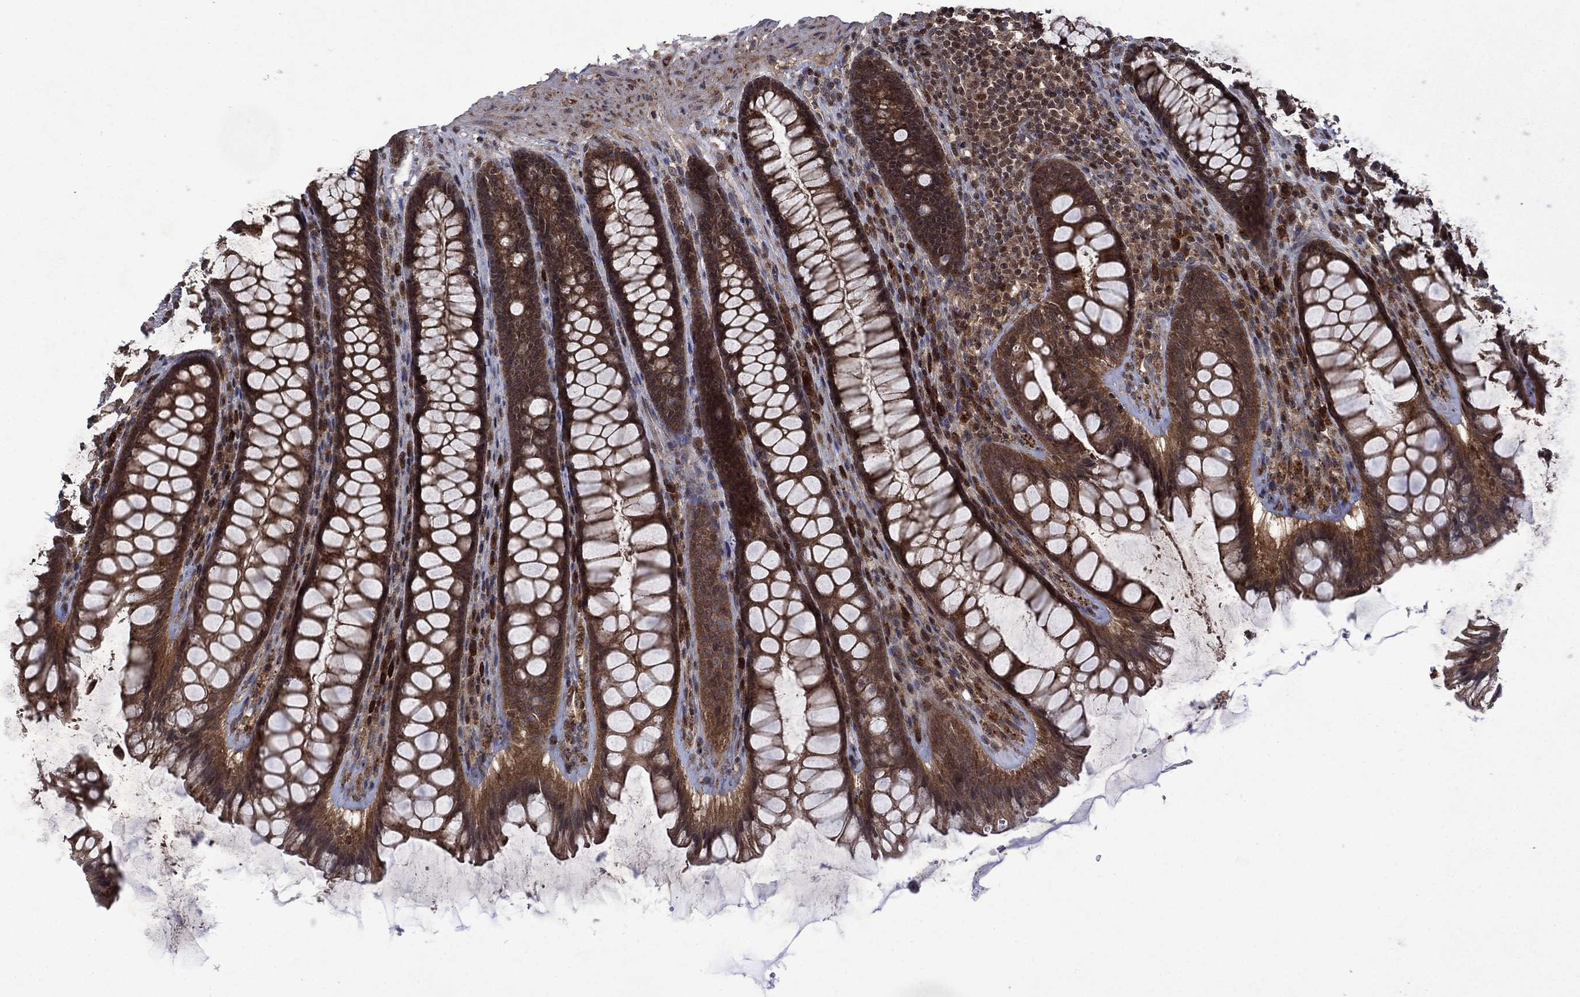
{"staining": {"intensity": "moderate", "quantity": ">75%", "location": "cytoplasmic/membranous"}, "tissue": "rectum", "cell_type": "Glandular cells", "image_type": "normal", "snomed": [{"axis": "morphology", "description": "Normal tissue, NOS"}, {"axis": "topography", "description": "Rectum"}], "caption": "About >75% of glandular cells in benign human rectum exhibit moderate cytoplasmic/membranous protein expression as visualized by brown immunohistochemical staining.", "gene": "TMEM33", "patient": {"sex": "male", "age": 72}}